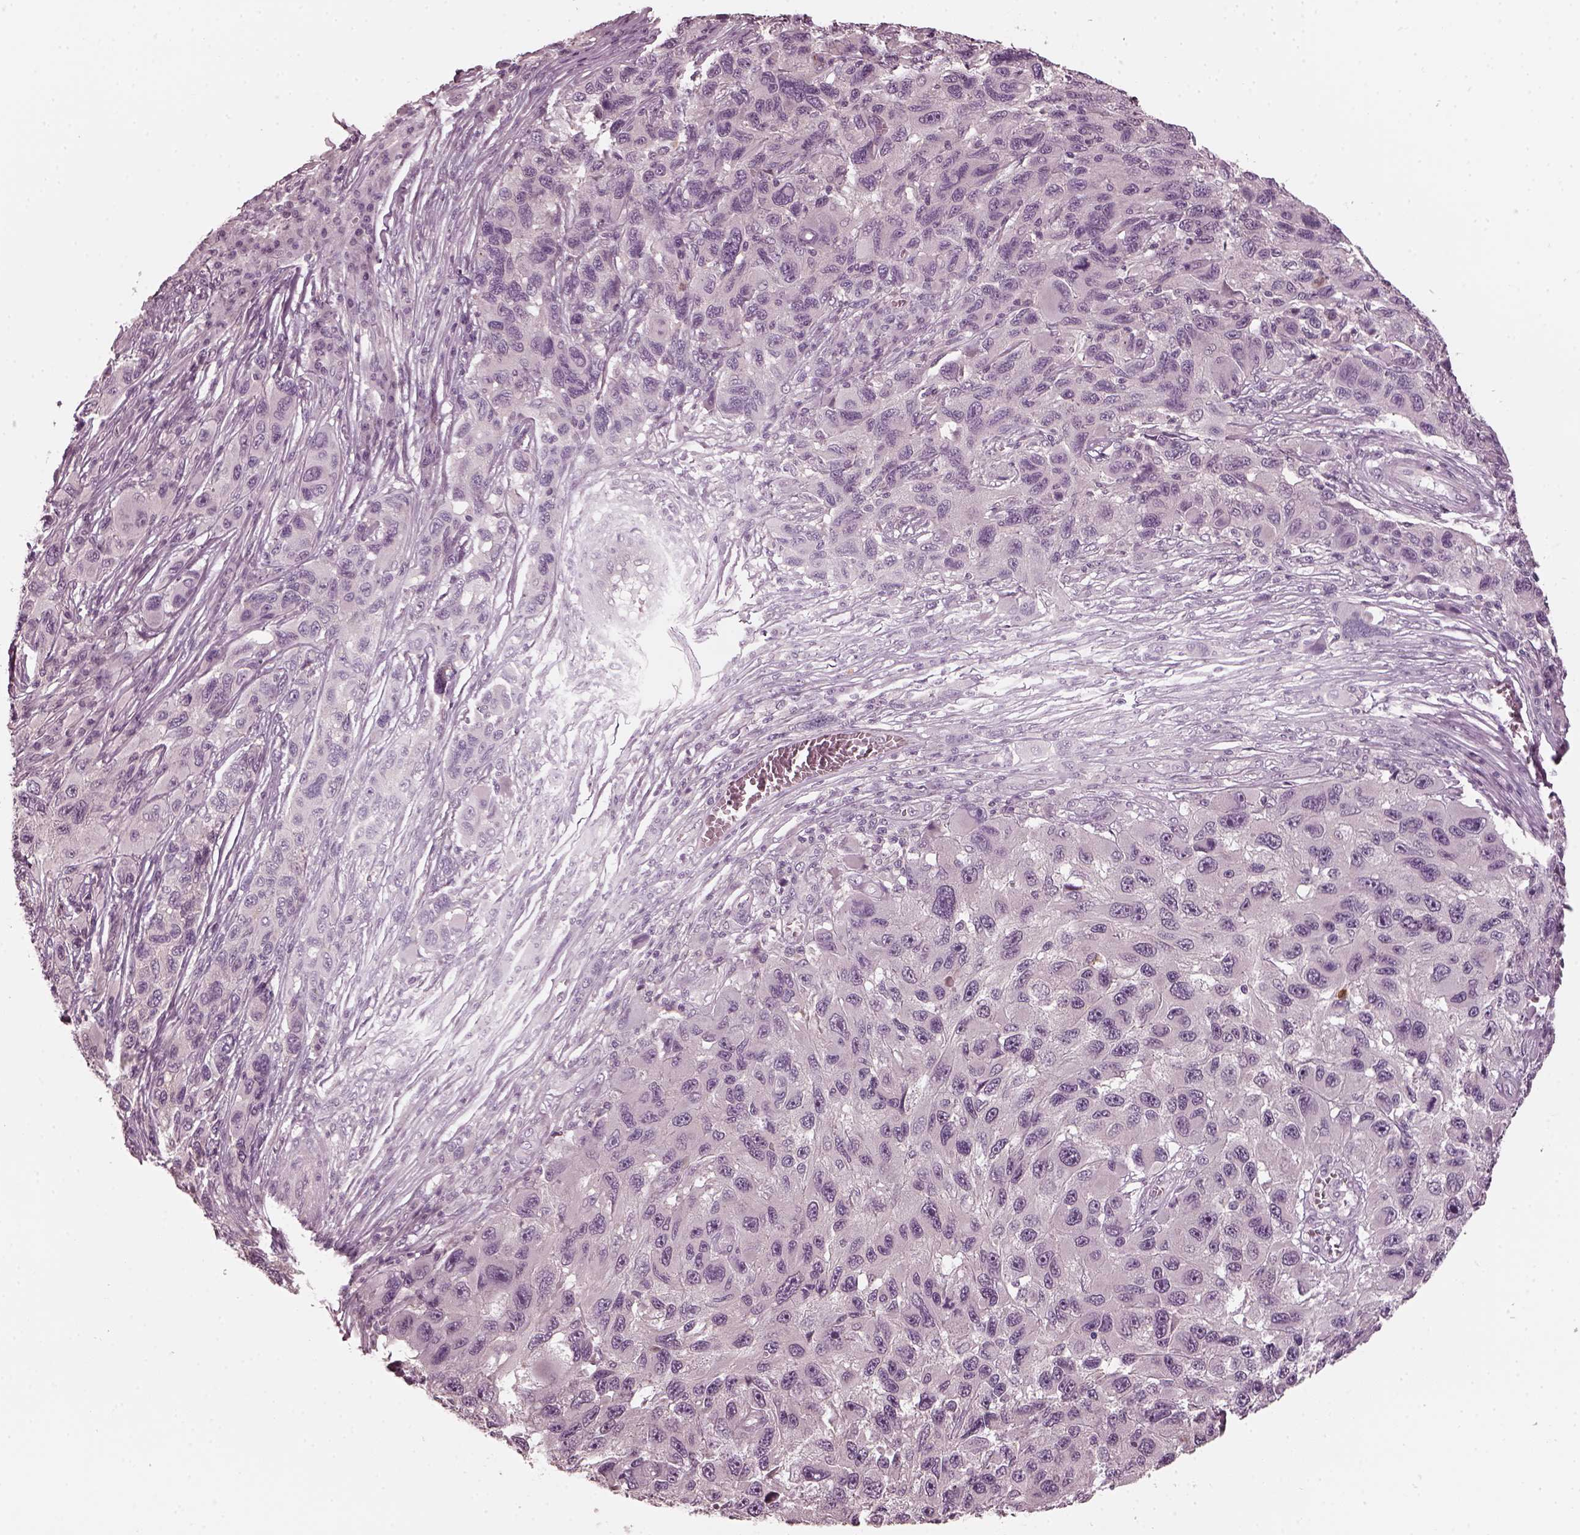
{"staining": {"intensity": "negative", "quantity": "none", "location": "none"}, "tissue": "melanoma", "cell_type": "Tumor cells", "image_type": "cancer", "snomed": [{"axis": "morphology", "description": "Malignant melanoma, NOS"}, {"axis": "topography", "description": "Skin"}], "caption": "Tumor cells are negative for brown protein staining in malignant melanoma.", "gene": "CHIT1", "patient": {"sex": "male", "age": 53}}